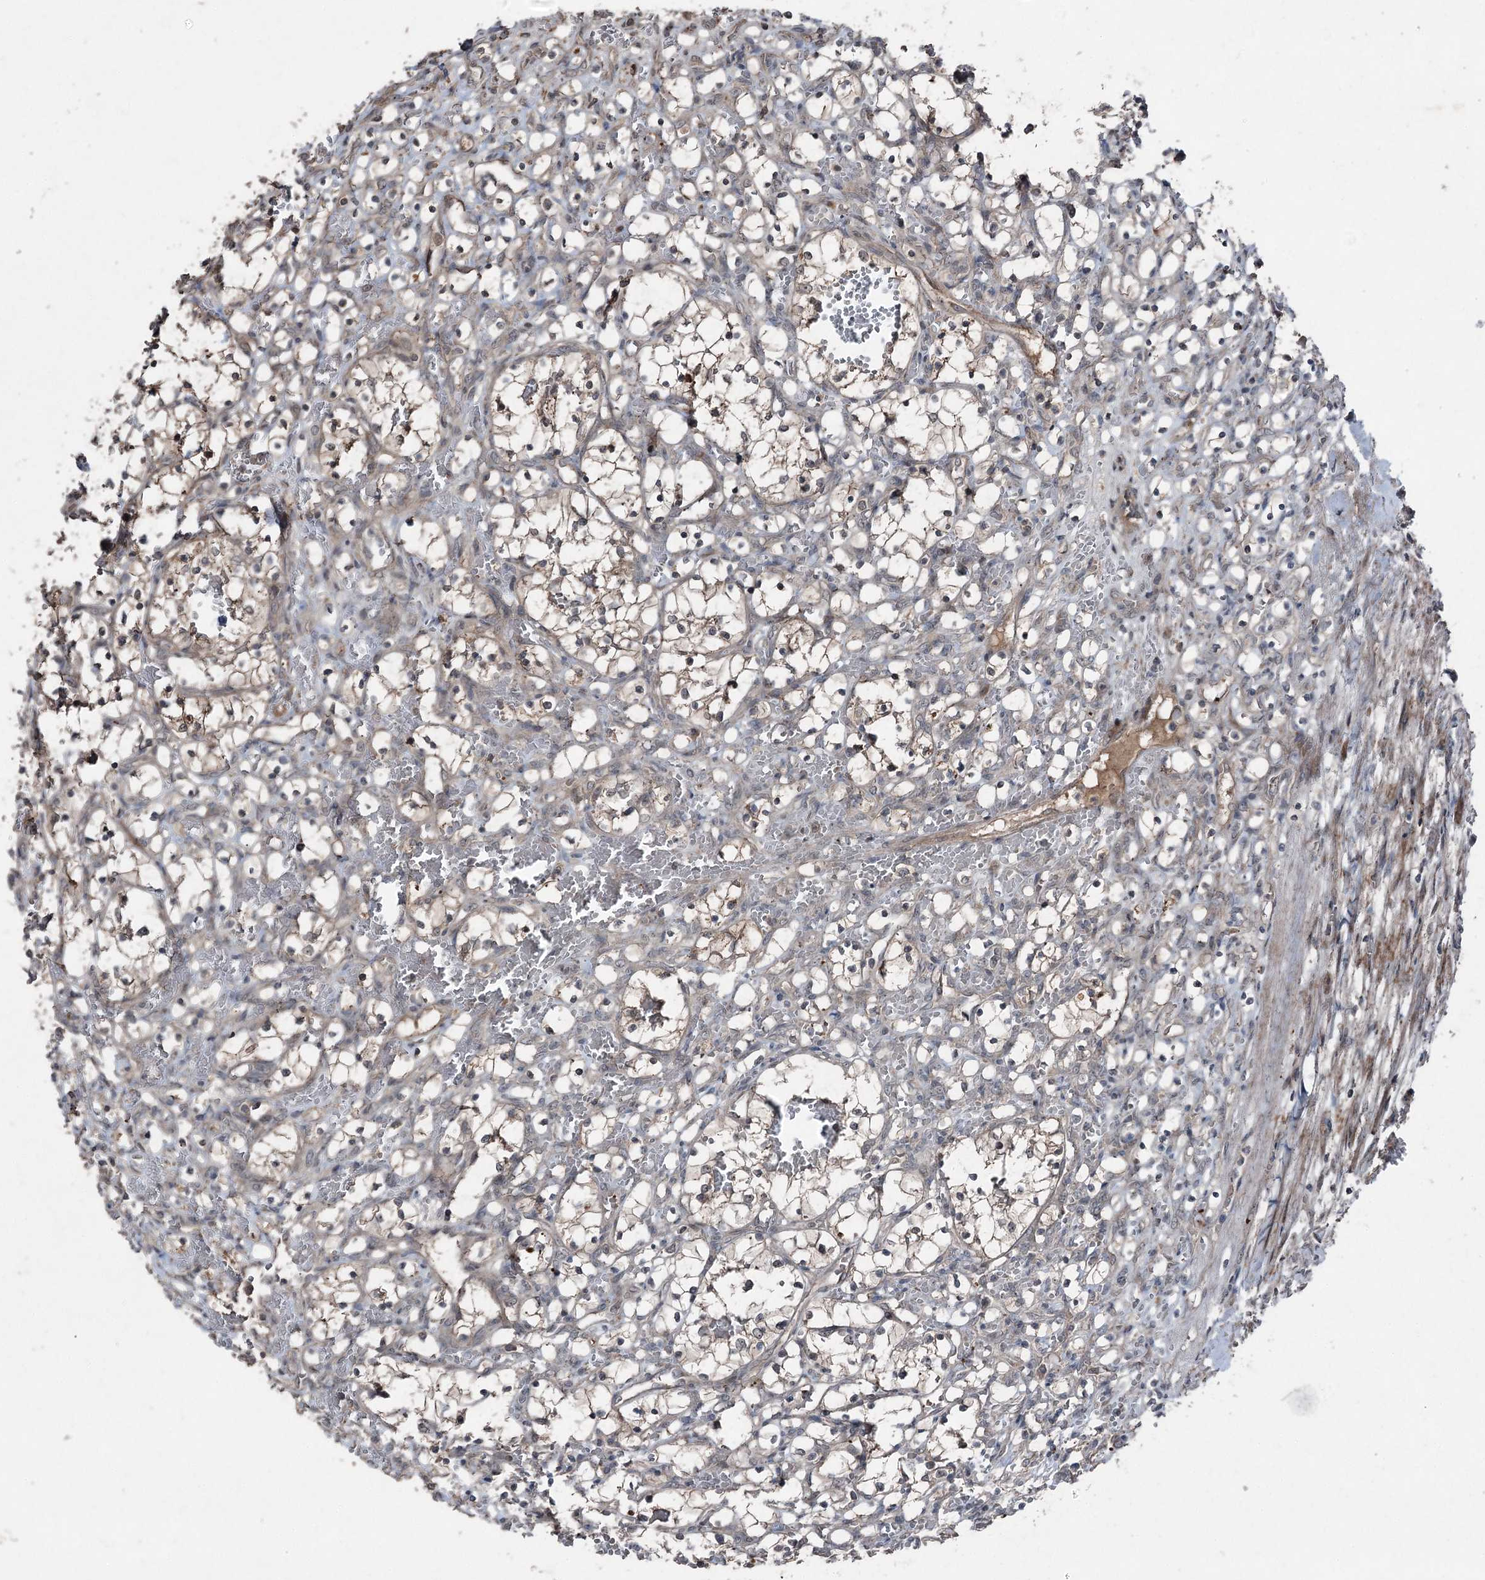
{"staining": {"intensity": "negative", "quantity": "none", "location": "none"}, "tissue": "renal cancer", "cell_type": "Tumor cells", "image_type": "cancer", "snomed": [{"axis": "morphology", "description": "Adenocarcinoma, NOS"}, {"axis": "topography", "description": "Kidney"}], "caption": "A histopathology image of human renal cancer is negative for staining in tumor cells.", "gene": "MAPK8IP2", "patient": {"sex": "female", "age": 69}}